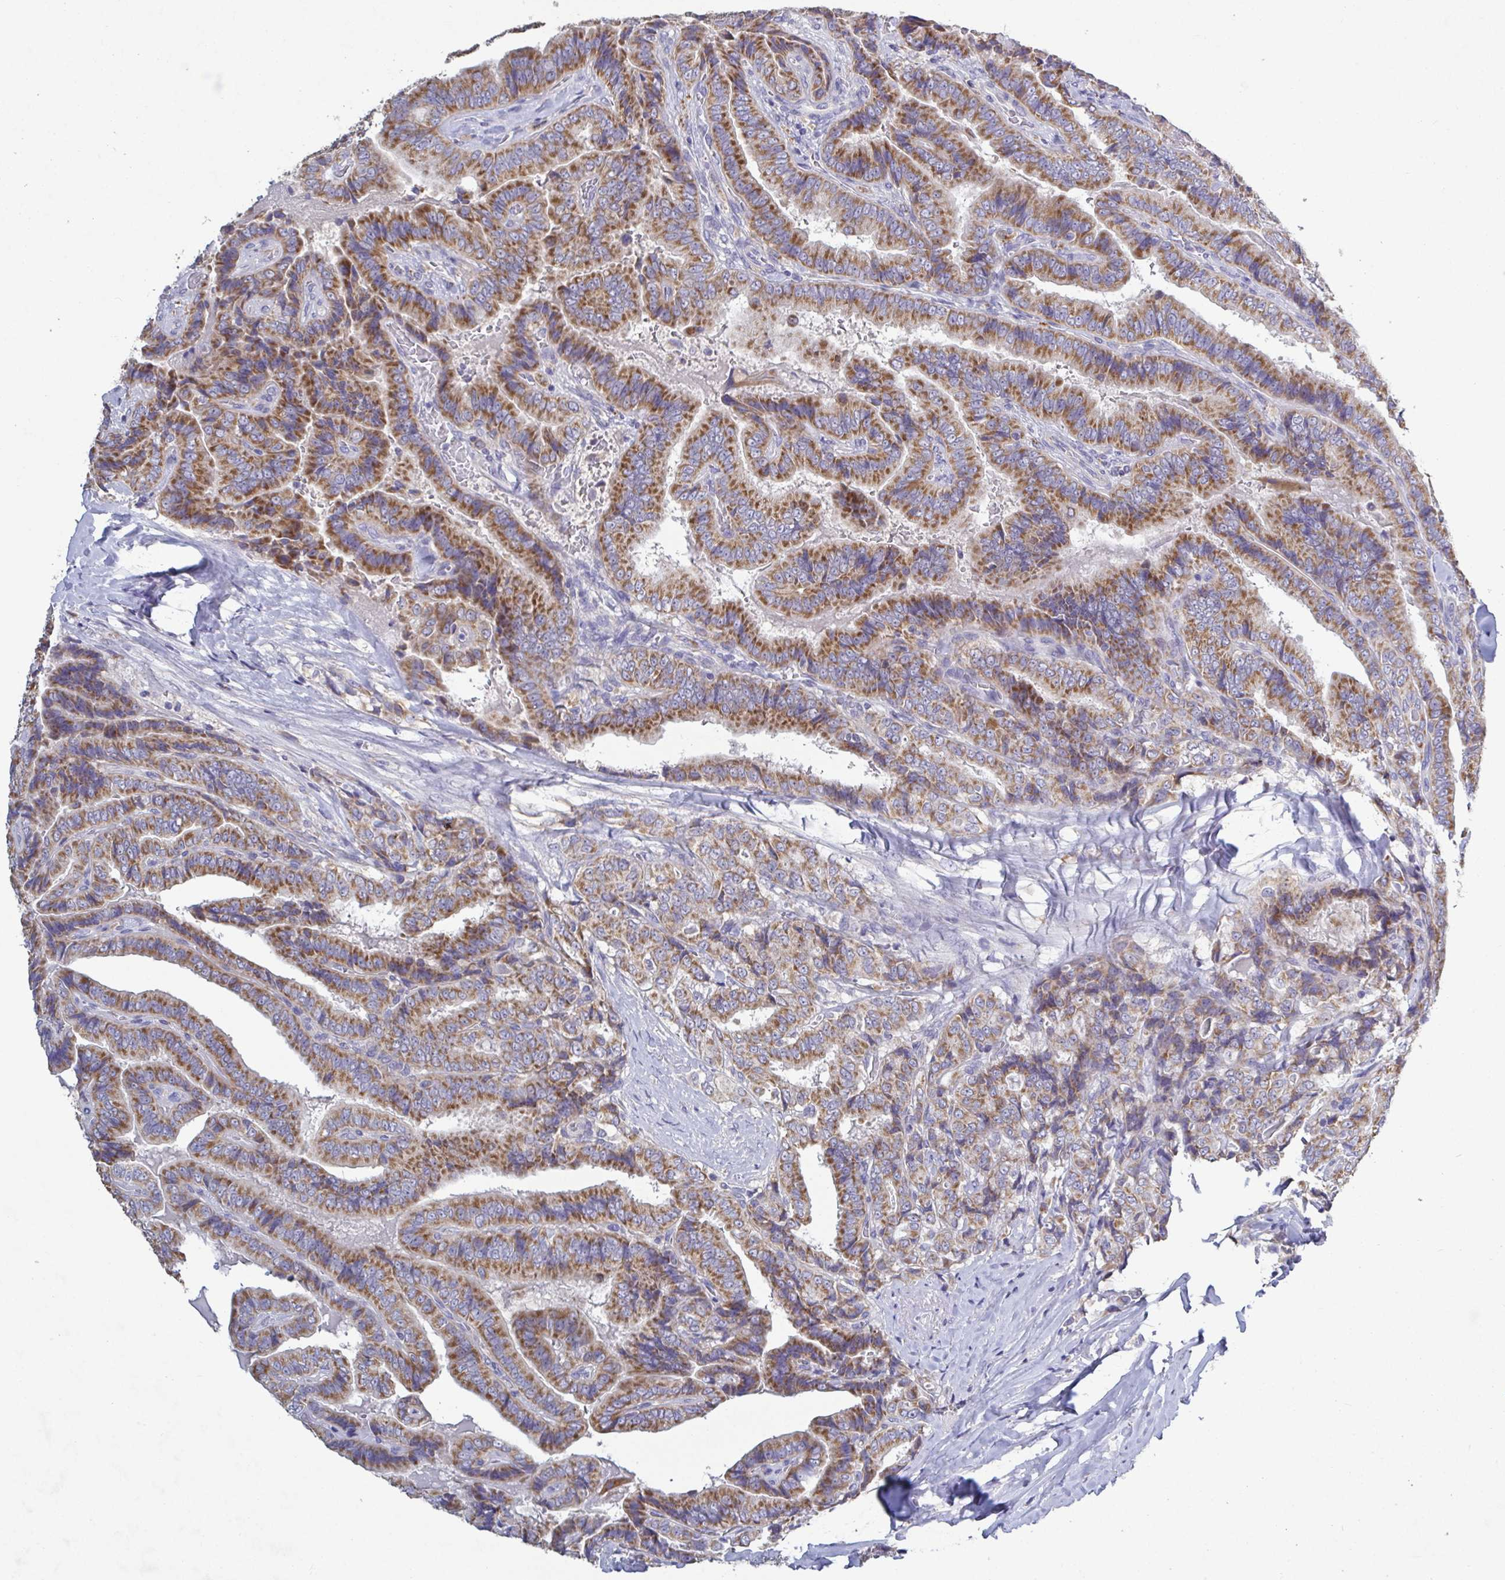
{"staining": {"intensity": "moderate", "quantity": ">75%", "location": "cytoplasmic/membranous"}, "tissue": "thyroid cancer", "cell_type": "Tumor cells", "image_type": "cancer", "snomed": [{"axis": "morphology", "description": "Papillary adenocarcinoma, NOS"}, {"axis": "topography", "description": "Thyroid gland"}], "caption": "Immunohistochemistry photomicrograph of human thyroid papillary adenocarcinoma stained for a protein (brown), which reveals medium levels of moderate cytoplasmic/membranous positivity in approximately >75% of tumor cells.", "gene": "GALNT13", "patient": {"sex": "male", "age": 61}}